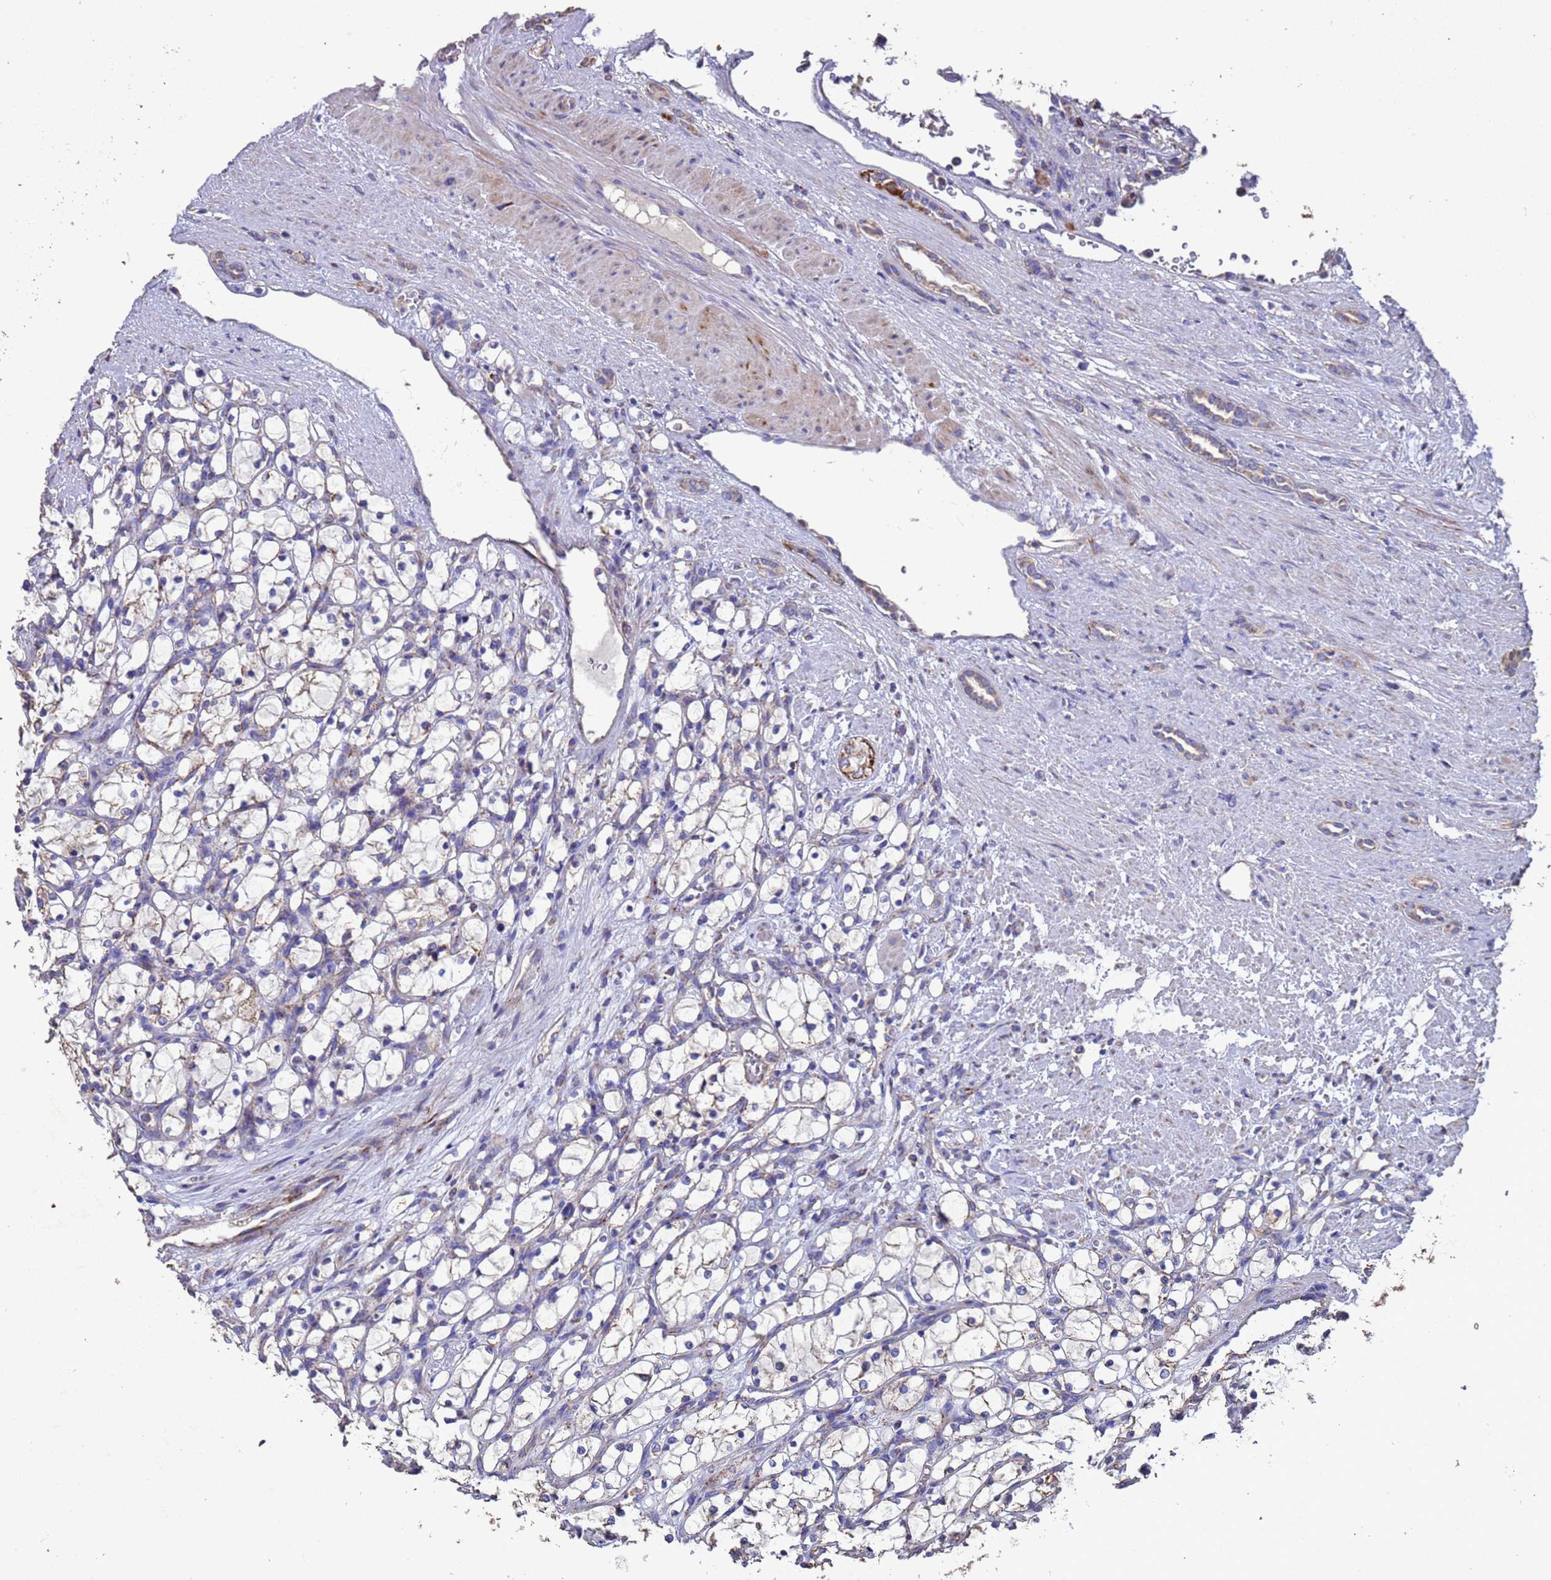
{"staining": {"intensity": "weak", "quantity": "<25%", "location": "cytoplasmic/membranous"}, "tissue": "renal cancer", "cell_type": "Tumor cells", "image_type": "cancer", "snomed": [{"axis": "morphology", "description": "Adenocarcinoma, NOS"}, {"axis": "topography", "description": "Kidney"}], "caption": "Tumor cells show no significant staining in renal cancer. The staining was performed using DAB to visualize the protein expression in brown, while the nuclei were stained in blue with hematoxylin (Magnification: 20x).", "gene": "ZNFX1", "patient": {"sex": "female", "age": 69}}